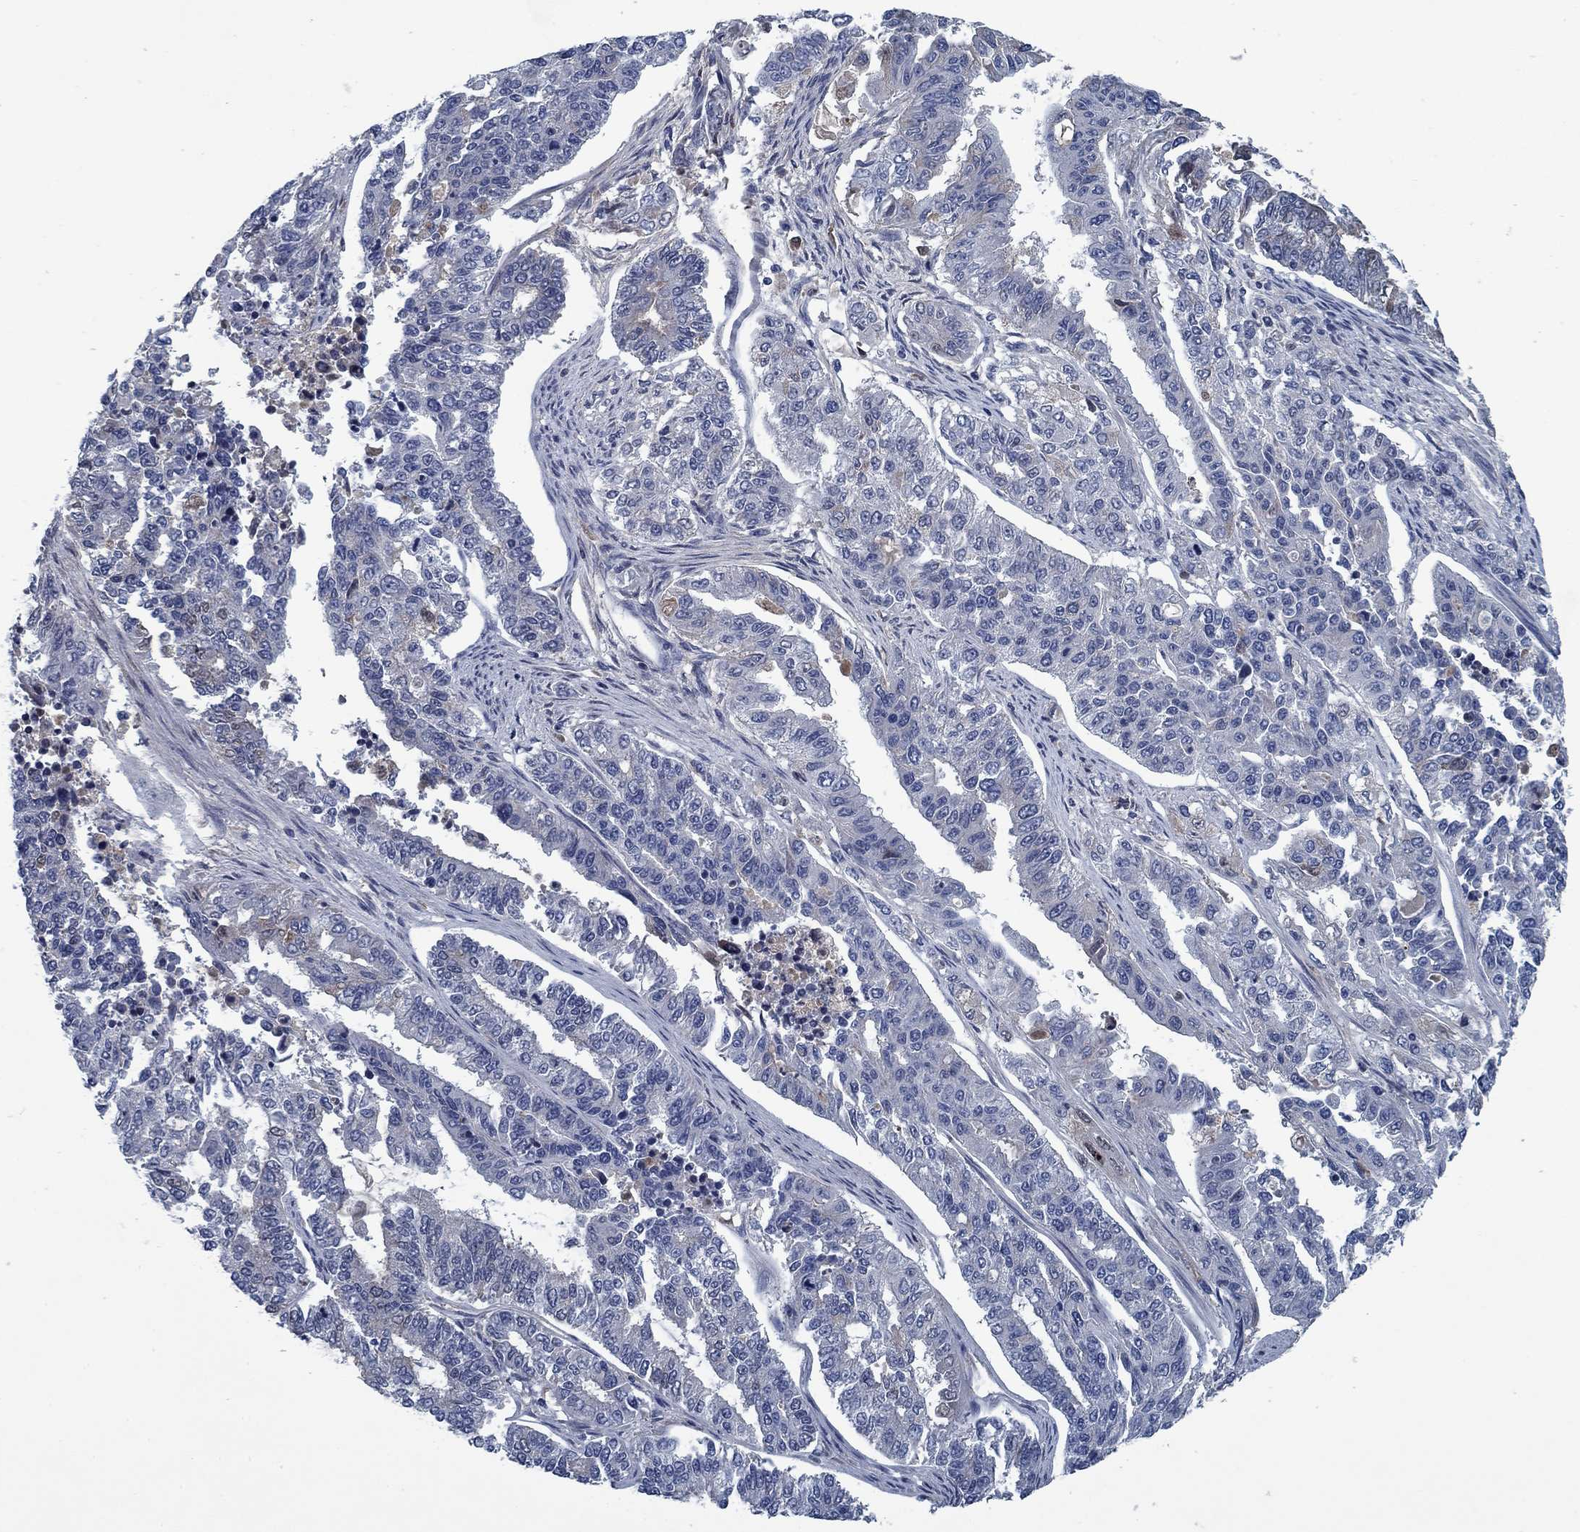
{"staining": {"intensity": "negative", "quantity": "none", "location": "none"}, "tissue": "endometrial cancer", "cell_type": "Tumor cells", "image_type": "cancer", "snomed": [{"axis": "morphology", "description": "Adenocarcinoma, NOS"}, {"axis": "topography", "description": "Uterus"}], "caption": "This micrograph is of endometrial cancer stained with IHC to label a protein in brown with the nuclei are counter-stained blue. There is no staining in tumor cells.", "gene": "PNMA8A", "patient": {"sex": "female", "age": 59}}